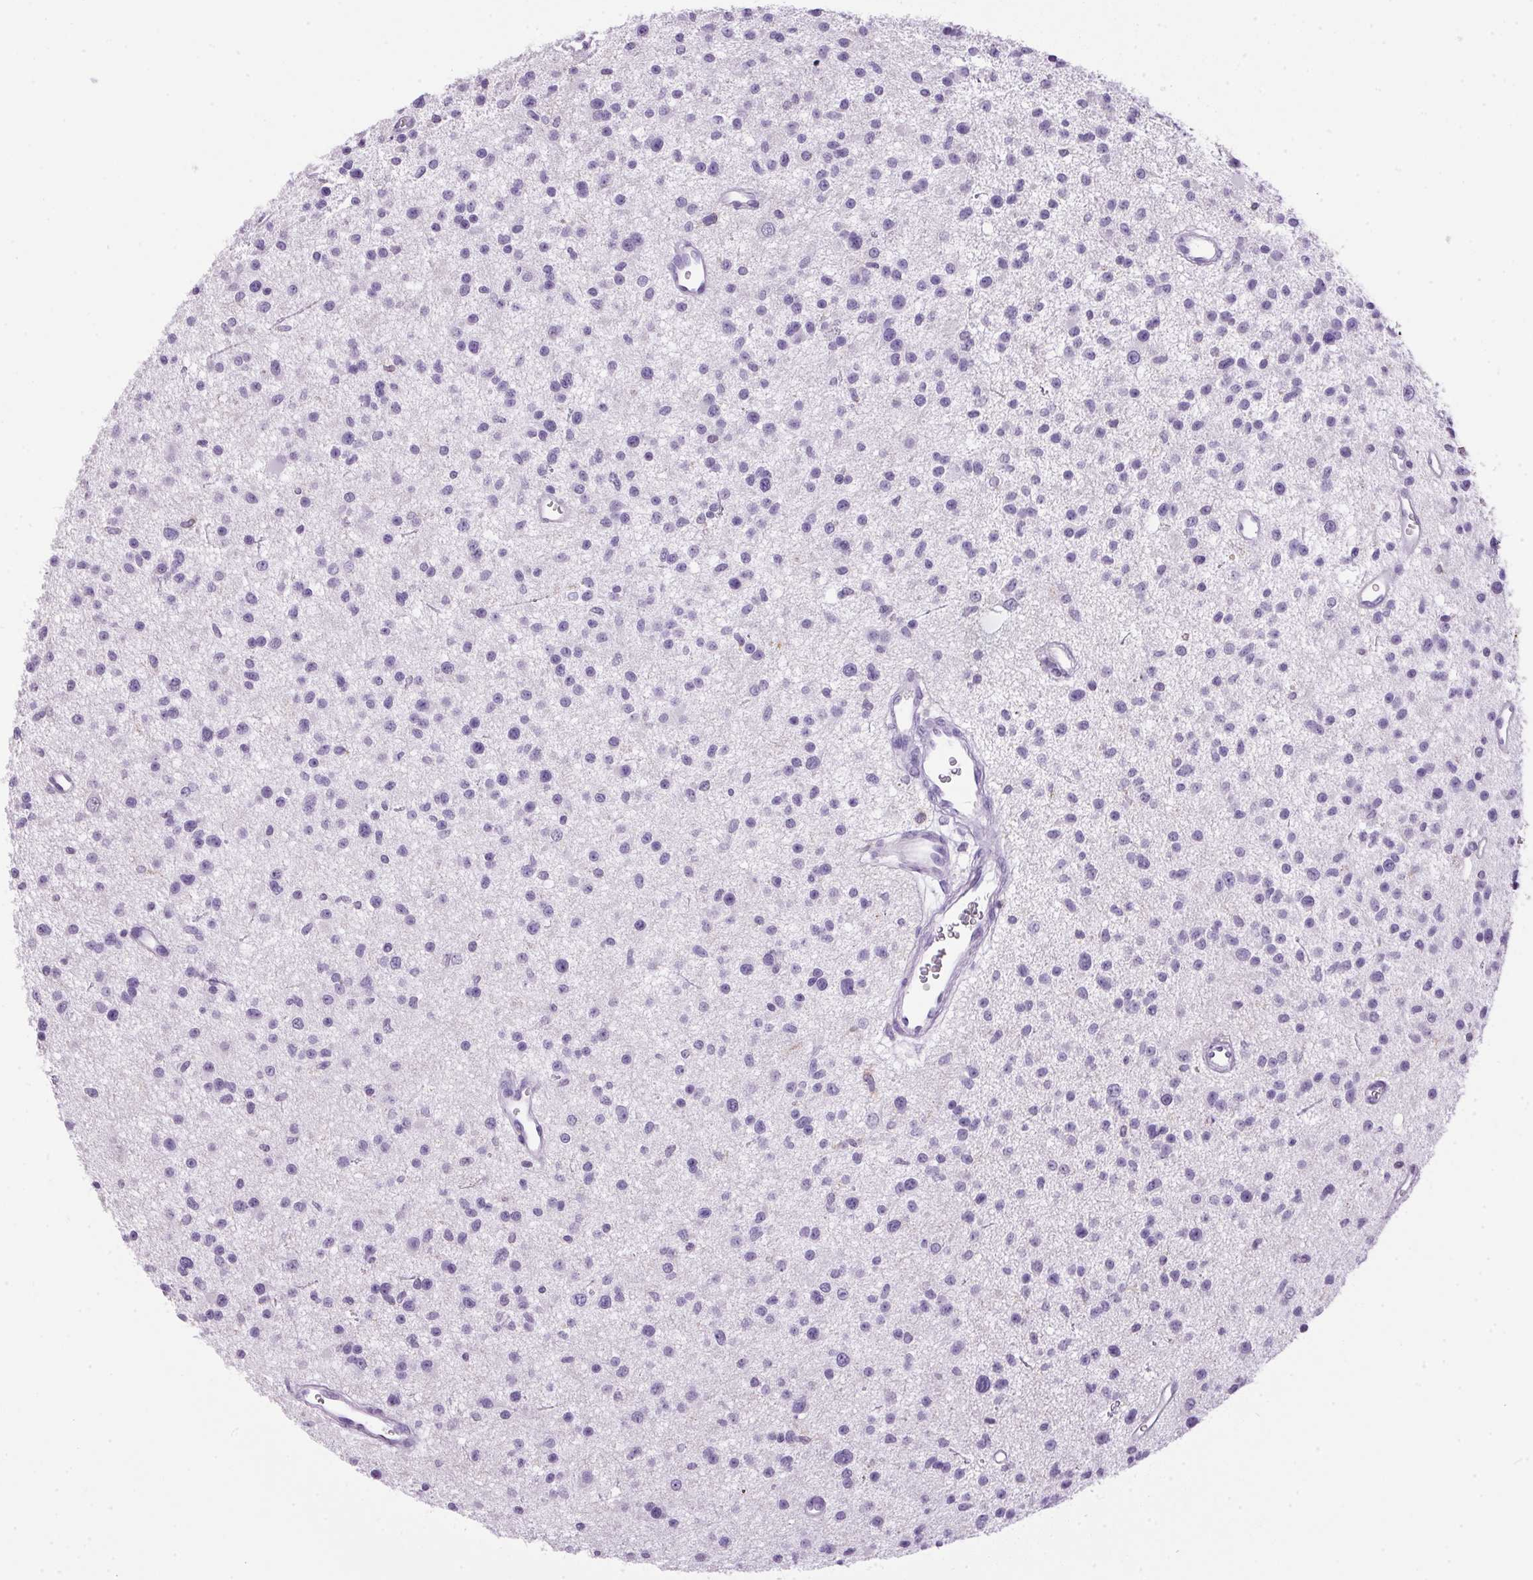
{"staining": {"intensity": "negative", "quantity": "none", "location": "none"}, "tissue": "glioma", "cell_type": "Tumor cells", "image_type": "cancer", "snomed": [{"axis": "morphology", "description": "Glioma, malignant, Low grade"}, {"axis": "topography", "description": "Brain"}], "caption": "High power microscopy image of an IHC histopathology image of malignant glioma (low-grade), revealing no significant positivity in tumor cells. (DAB immunohistochemistry, high magnification).", "gene": "S100A2", "patient": {"sex": "male", "age": 43}}